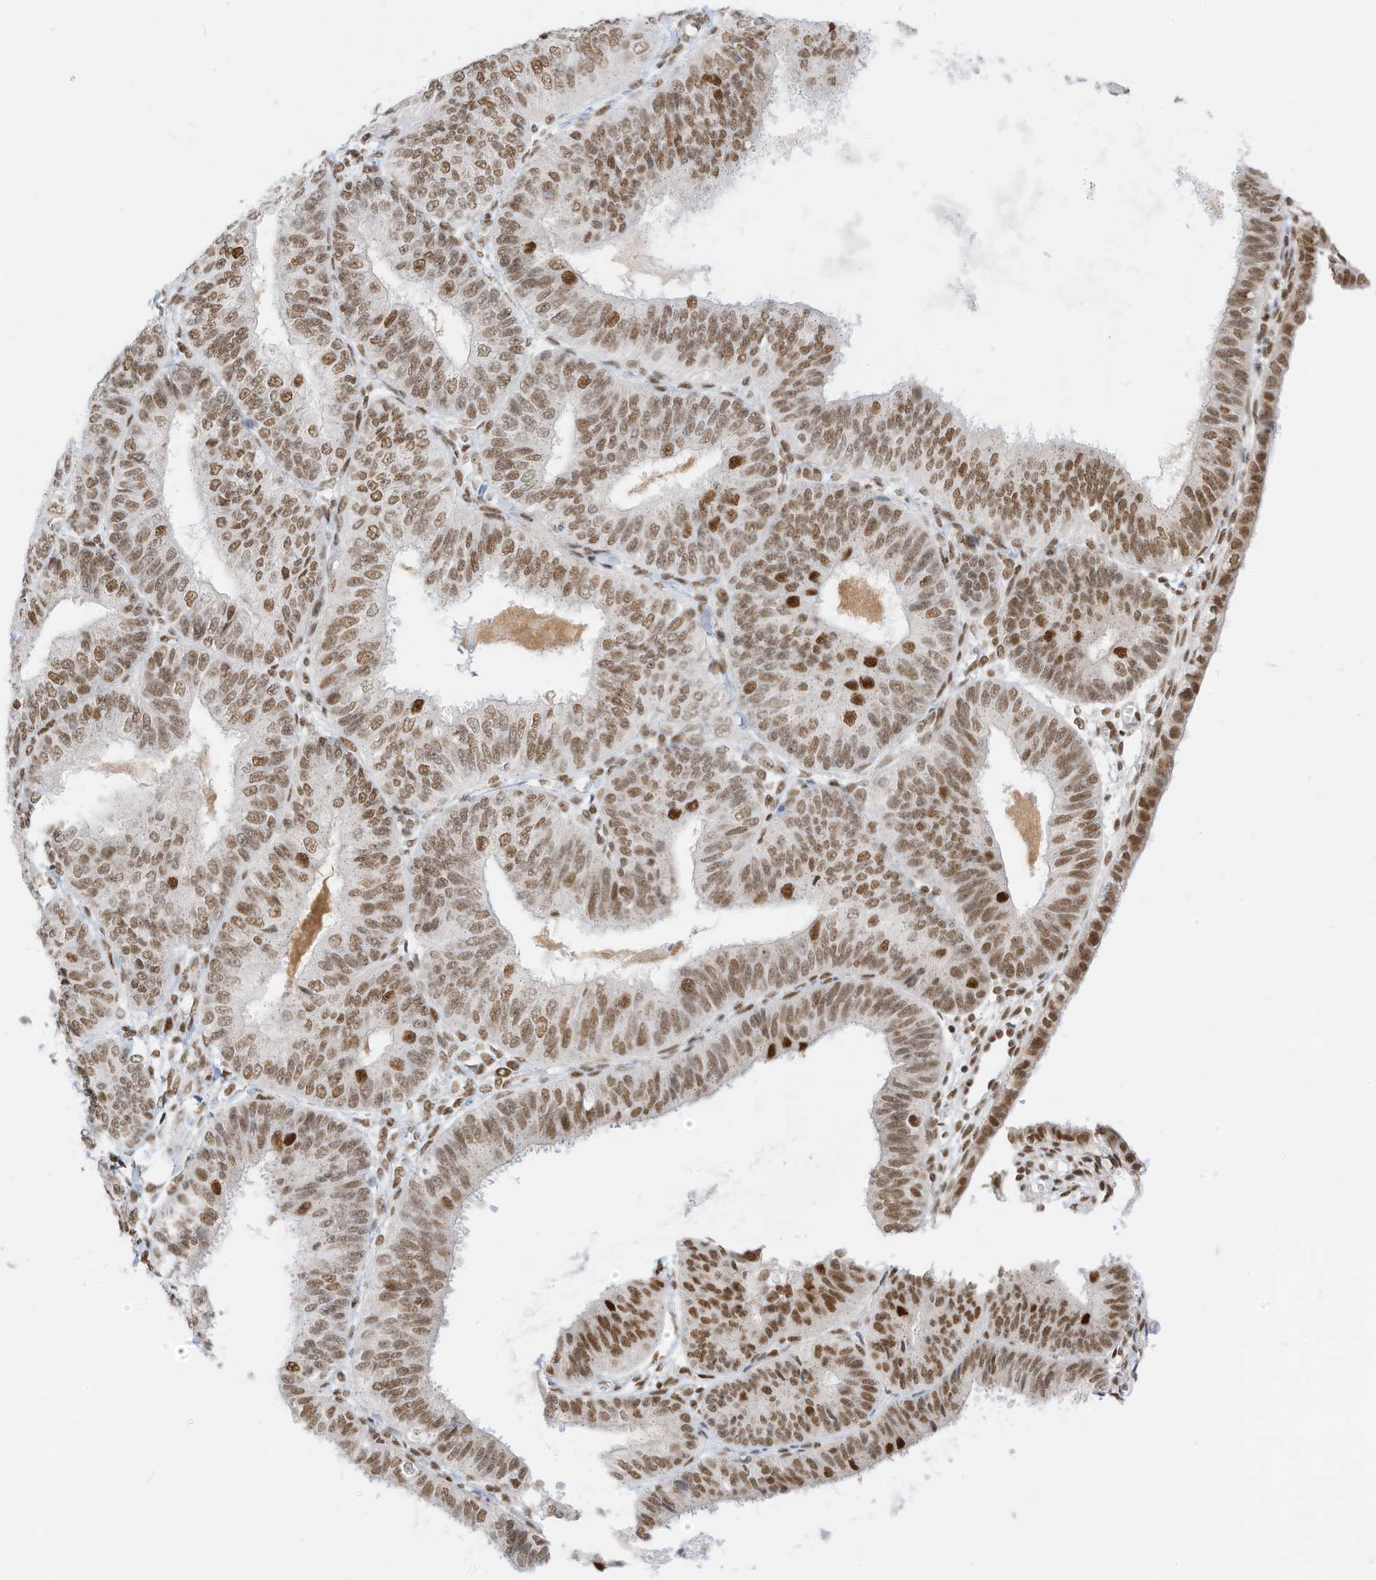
{"staining": {"intensity": "moderate", "quantity": ">75%", "location": "nuclear"}, "tissue": "endometrial cancer", "cell_type": "Tumor cells", "image_type": "cancer", "snomed": [{"axis": "morphology", "description": "Adenocarcinoma, NOS"}, {"axis": "topography", "description": "Endometrium"}], "caption": "High-magnification brightfield microscopy of endometrial adenocarcinoma stained with DAB (3,3'-diaminobenzidine) (brown) and counterstained with hematoxylin (blue). tumor cells exhibit moderate nuclear staining is present in about>75% of cells.", "gene": "SMARCA2", "patient": {"sex": "female", "age": 58}}